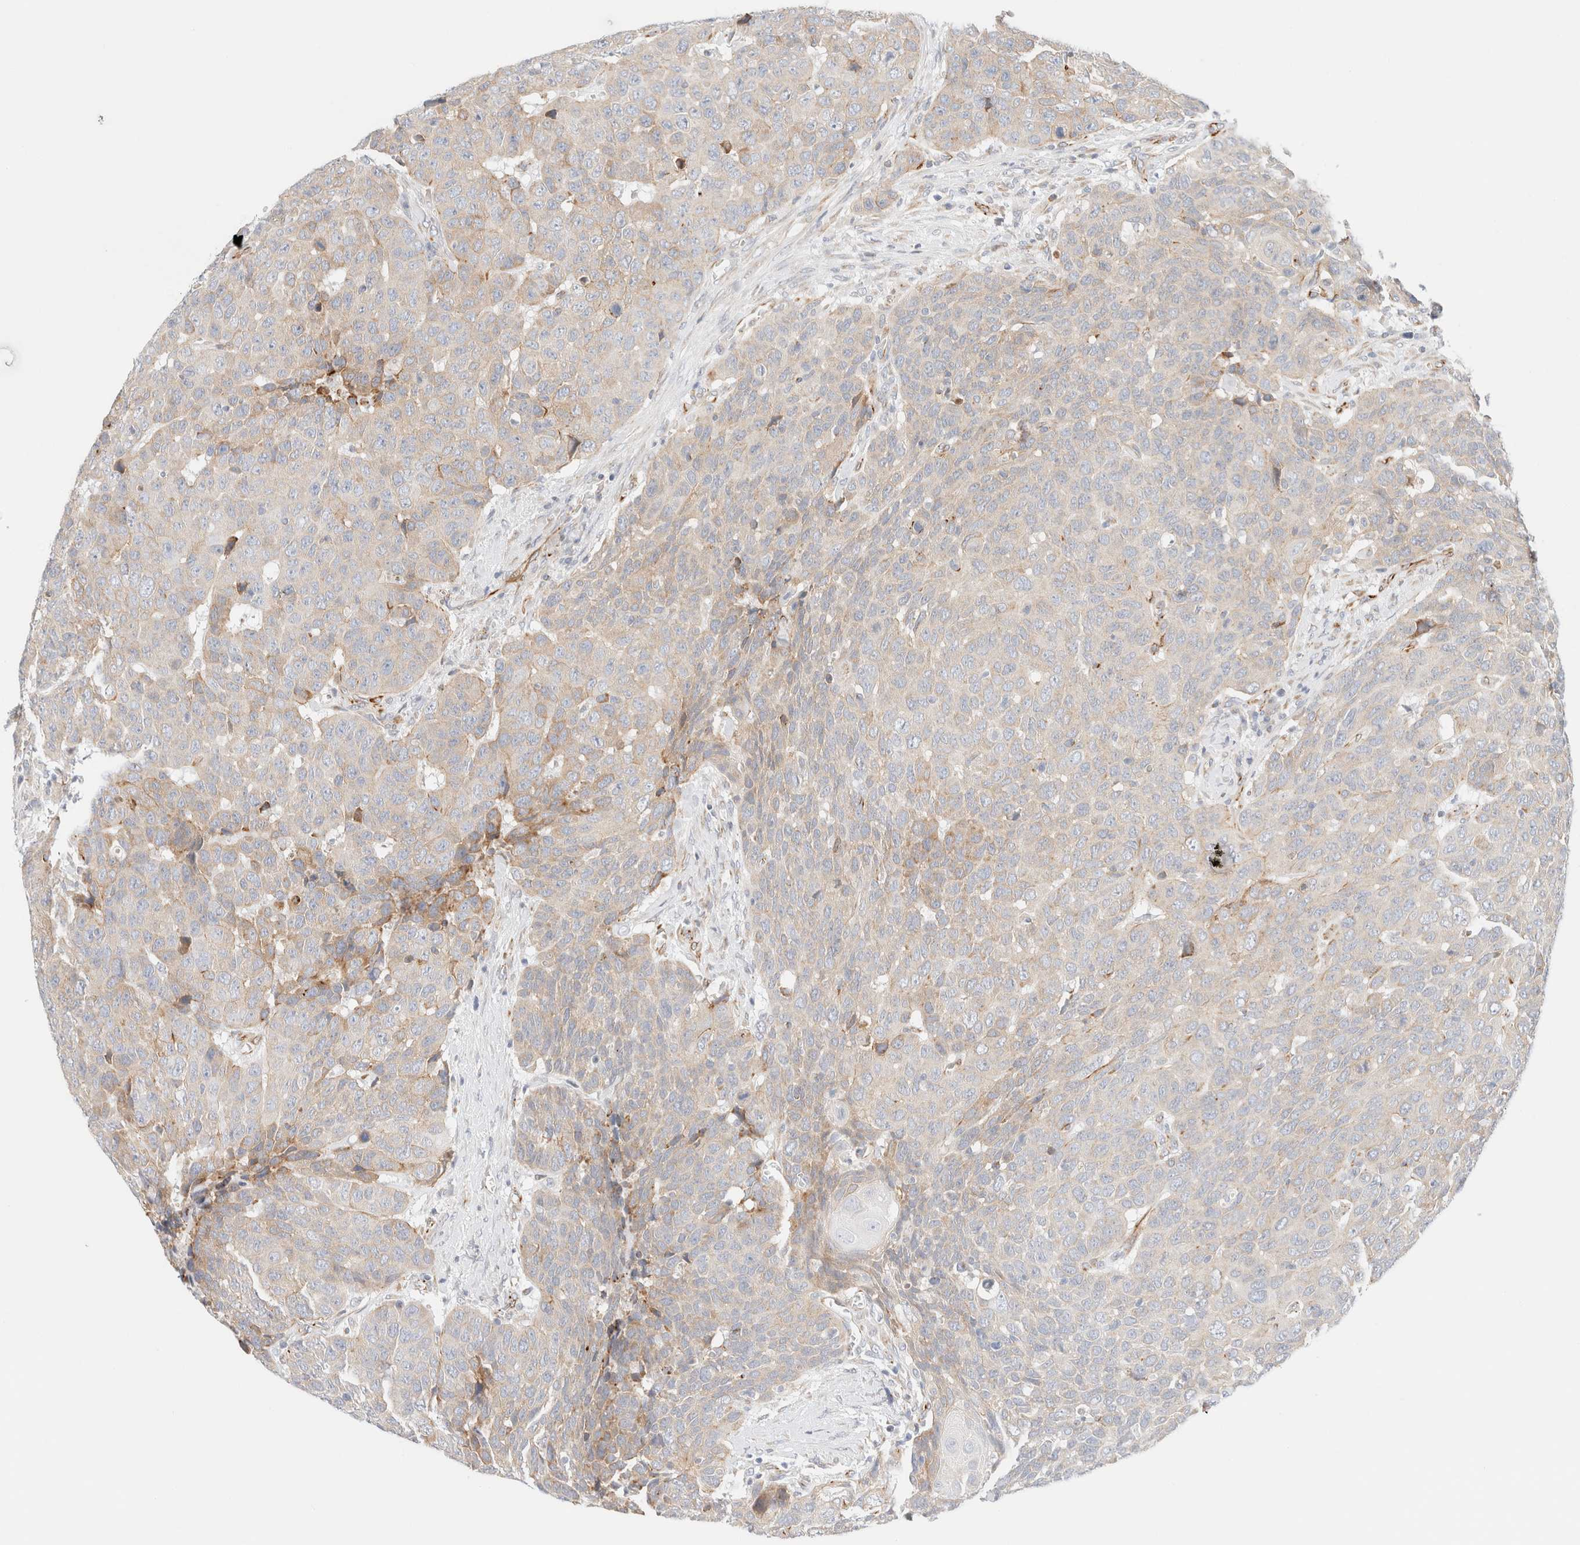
{"staining": {"intensity": "weak", "quantity": "25%-75%", "location": "cytoplasmic/membranous"}, "tissue": "head and neck cancer", "cell_type": "Tumor cells", "image_type": "cancer", "snomed": [{"axis": "morphology", "description": "Squamous cell carcinoma, NOS"}, {"axis": "topography", "description": "Head-Neck"}], "caption": "Immunohistochemistry of squamous cell carcinoma (head and neck) displays low levels of weak cytoplasmic/membranous expression in about 25%-75% of tumor cells.", "gene": "SLC25A48", "patient": {"sex": "male", "age": 66}}